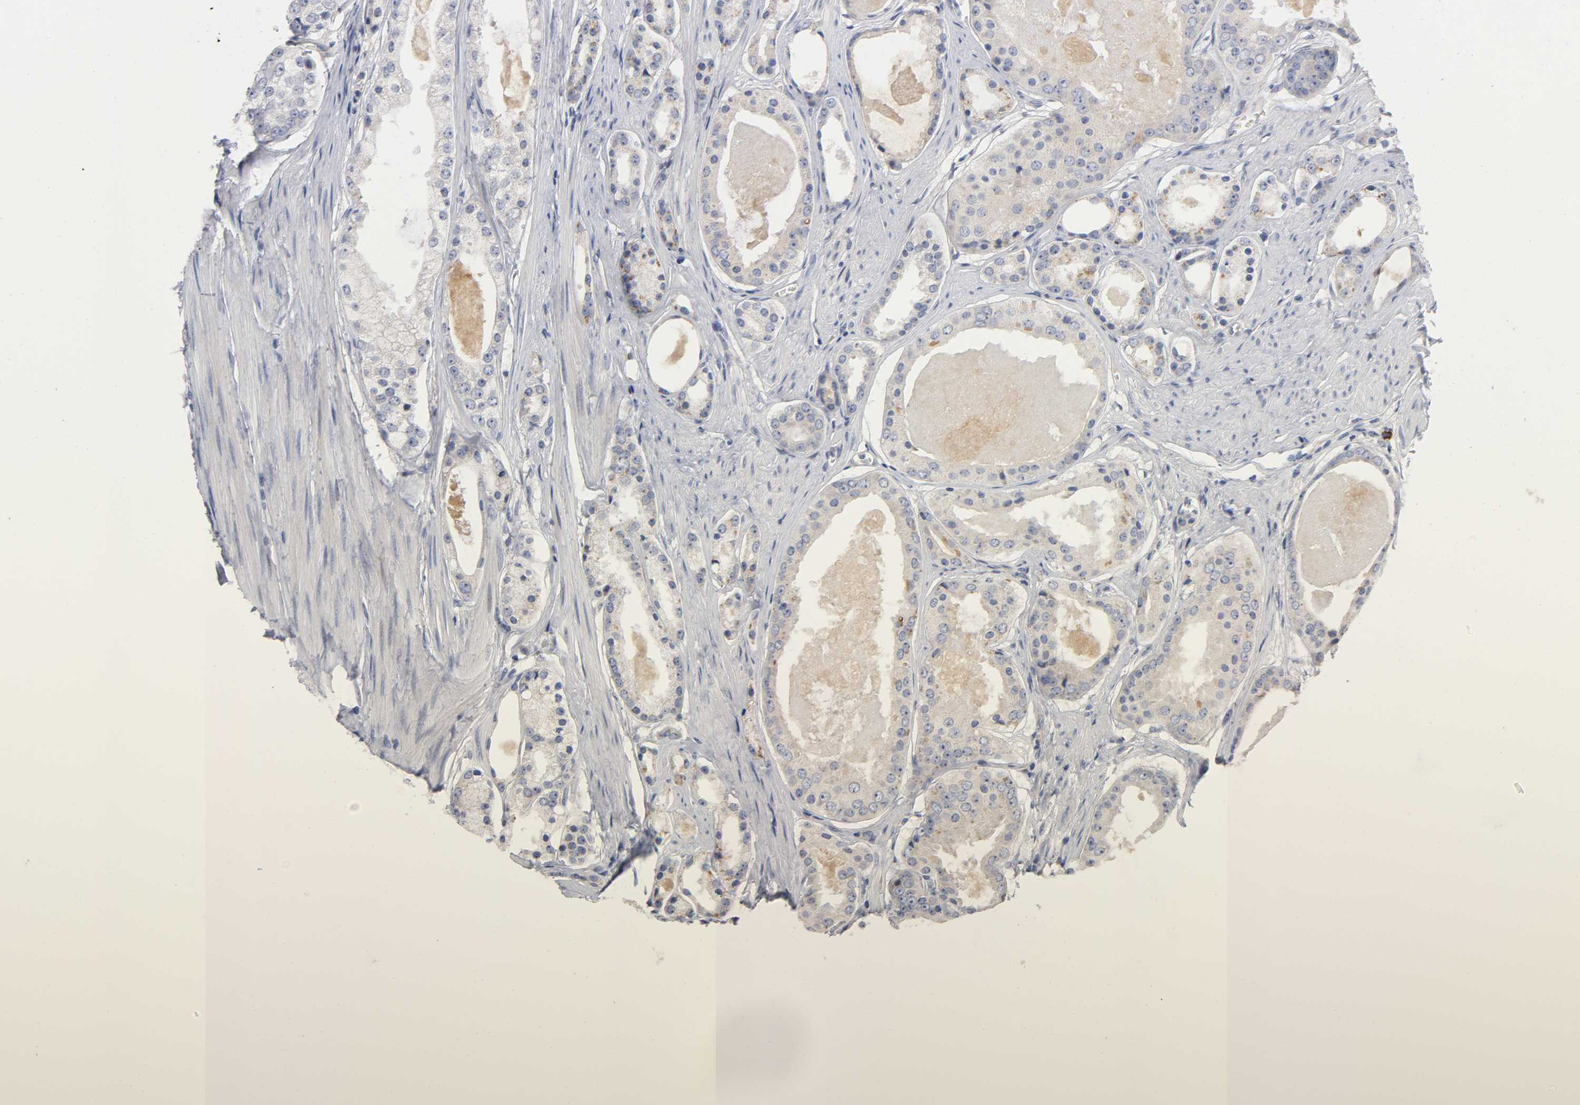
{"staining": {"intensity": "moderate", "quantity": "<25%", "location": "cytoplasmic/membranous"}, "tissue": "prostate cancer", "cell_type": "Tumor cells", "image_type": "cancer", "snomed": [{"axis": "morphology", "description": "Adenocarcinoma, Low grade"}, {"axis": "topography", "description": "Prostate"}], "caption": "A high-resolution image shows immunohistochemistry staining of prostate cancer, which reveals moderate cytoplasmic/membranous positivity in approximately <25% of tumor cells.", "gene": "NOVA1", "patient": {"sex": "male", "age": 57}}